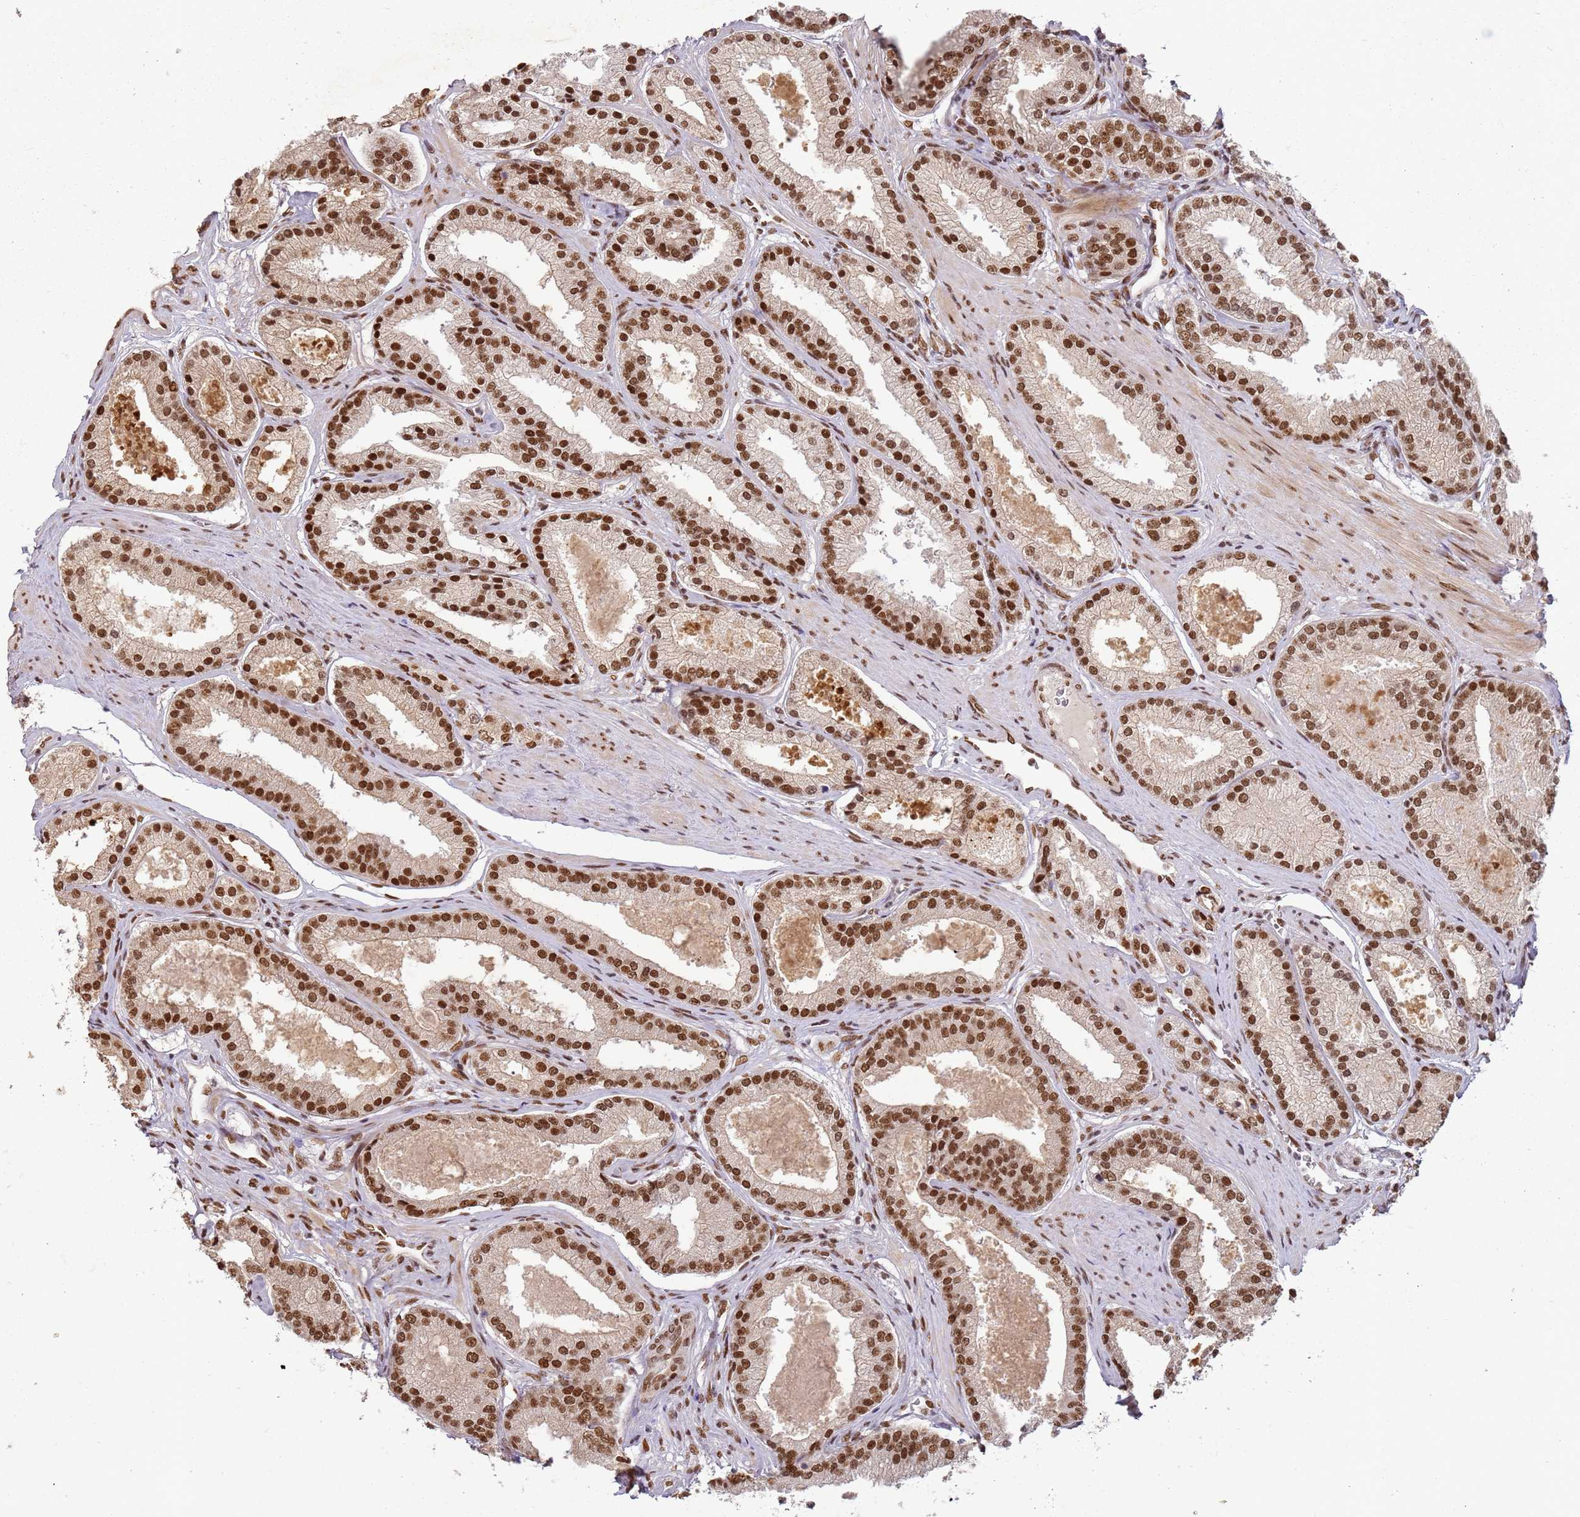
{"staining": {"intensity": "strong", "quantity": ">75%", "location": "nuclear"}, "tissue": "prostate cancer", "cell_type": "Tumor cells", "image_type": "cancer", "snomed": [{"axis": "morphology", "description": "Adenocarcinoma, Low grade"}, {"axis": "topography", "description": "Prostate"}], "caption": "Prostate cancer (low-grade adenocarcinoma) tissue displays strong nuclear expression in about >75% of tumor cells, visualized by immunohistochemistry.", "gene": "TENT4A", "patient": {"sex": "male", "age": 59}}